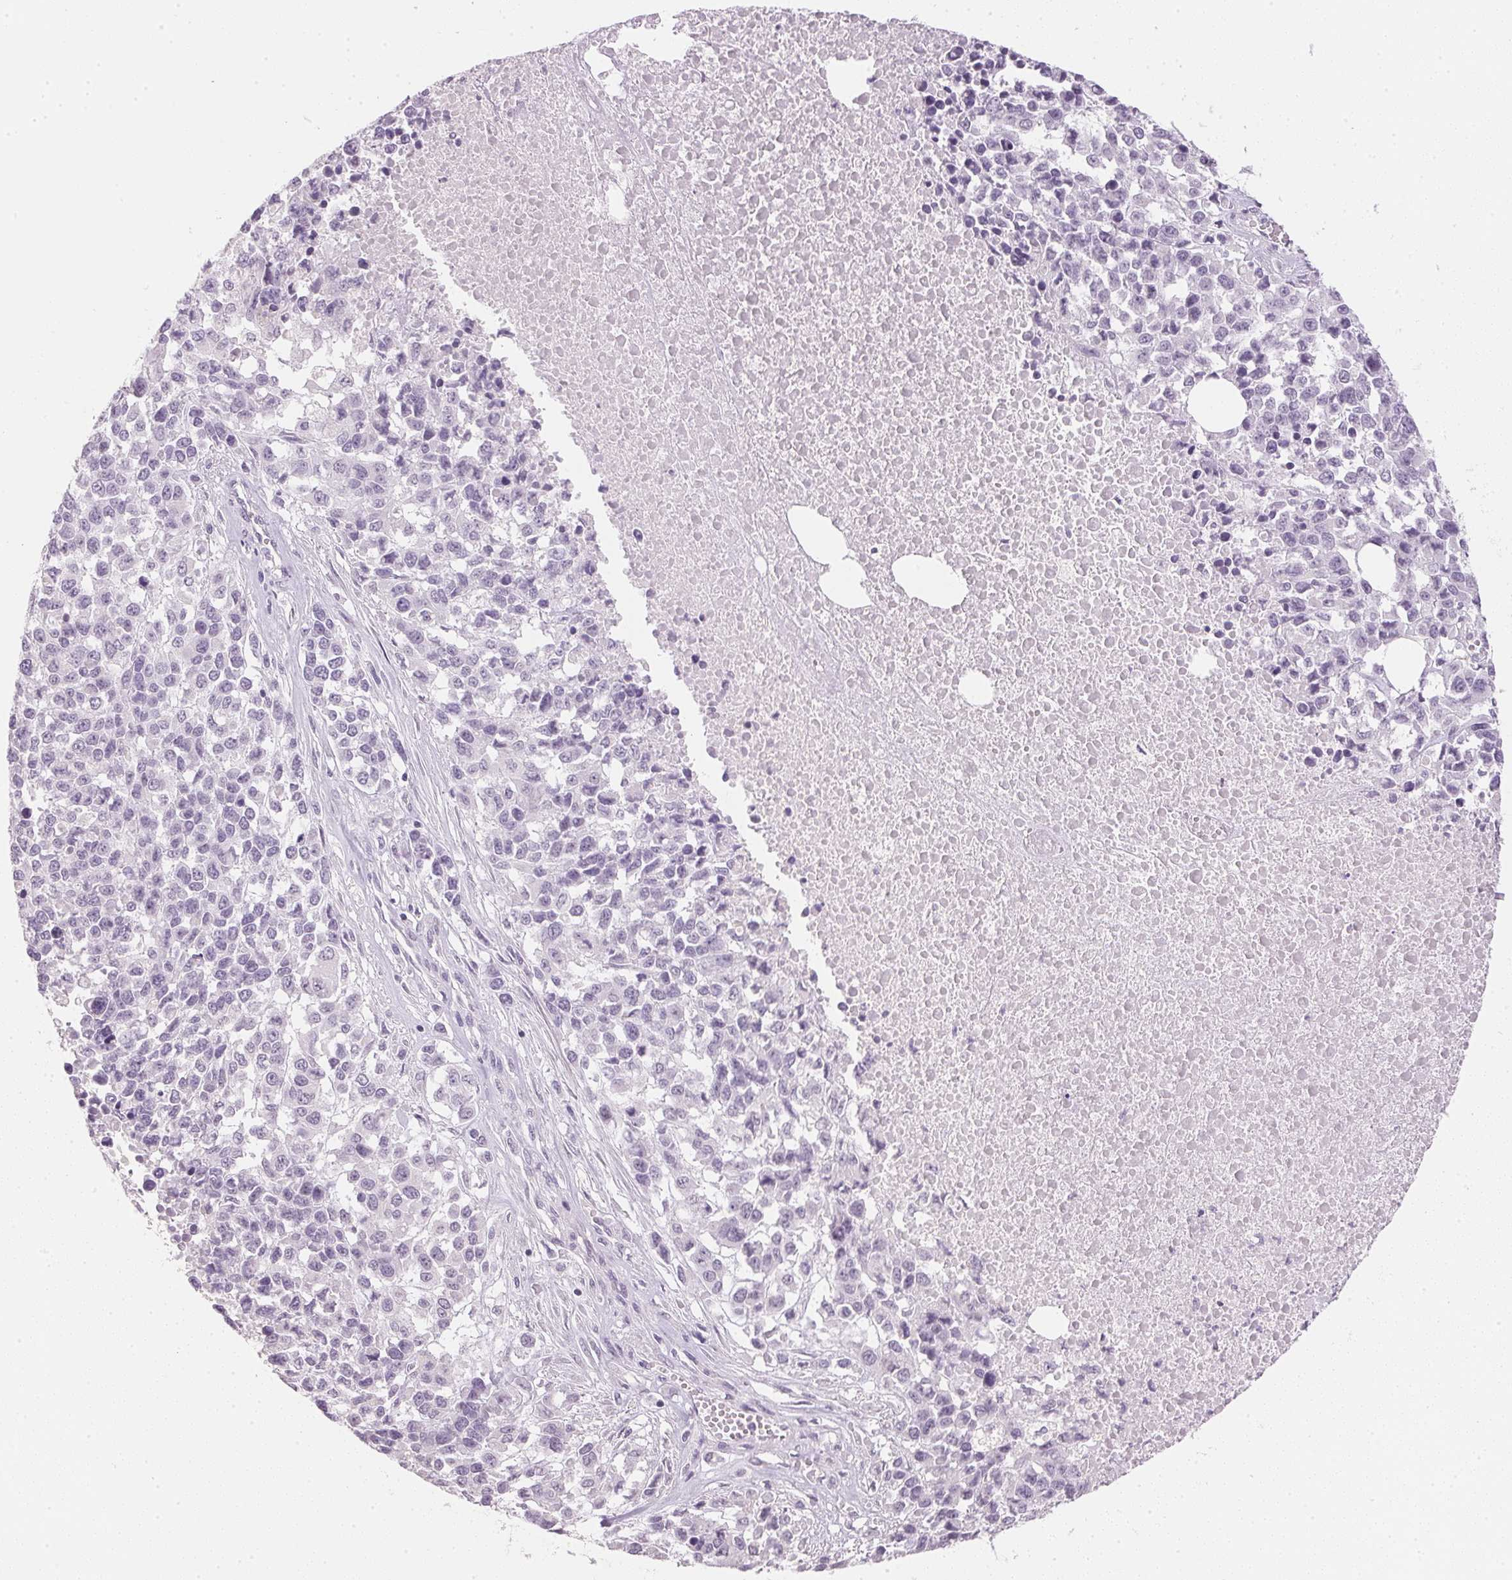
{"staining": {"intensity": "negative", "quantity": "none", "location": "none"}, "tissue": "melanoma", "cell_type": "Tumor cells", "image_type": "cancer", "snomed": [{"axis": "morphology", "description": "Malignant melanoma, Metastatic site"}, {"axis": "topography", "description": "Skin"}], "caption": "Immunohistochemistry histopathology image of neoplastic tissue: melanoma stained with DAB (3,3'-diaminobenzidine) exhibits no significant protein expression in tumor cells. The staining is performed using DAB brown chromogen with nuclei counter-stained in using hematoxylin.", "gene": "IGFBP1", "patient": {"sex": "male", "age": 84}}